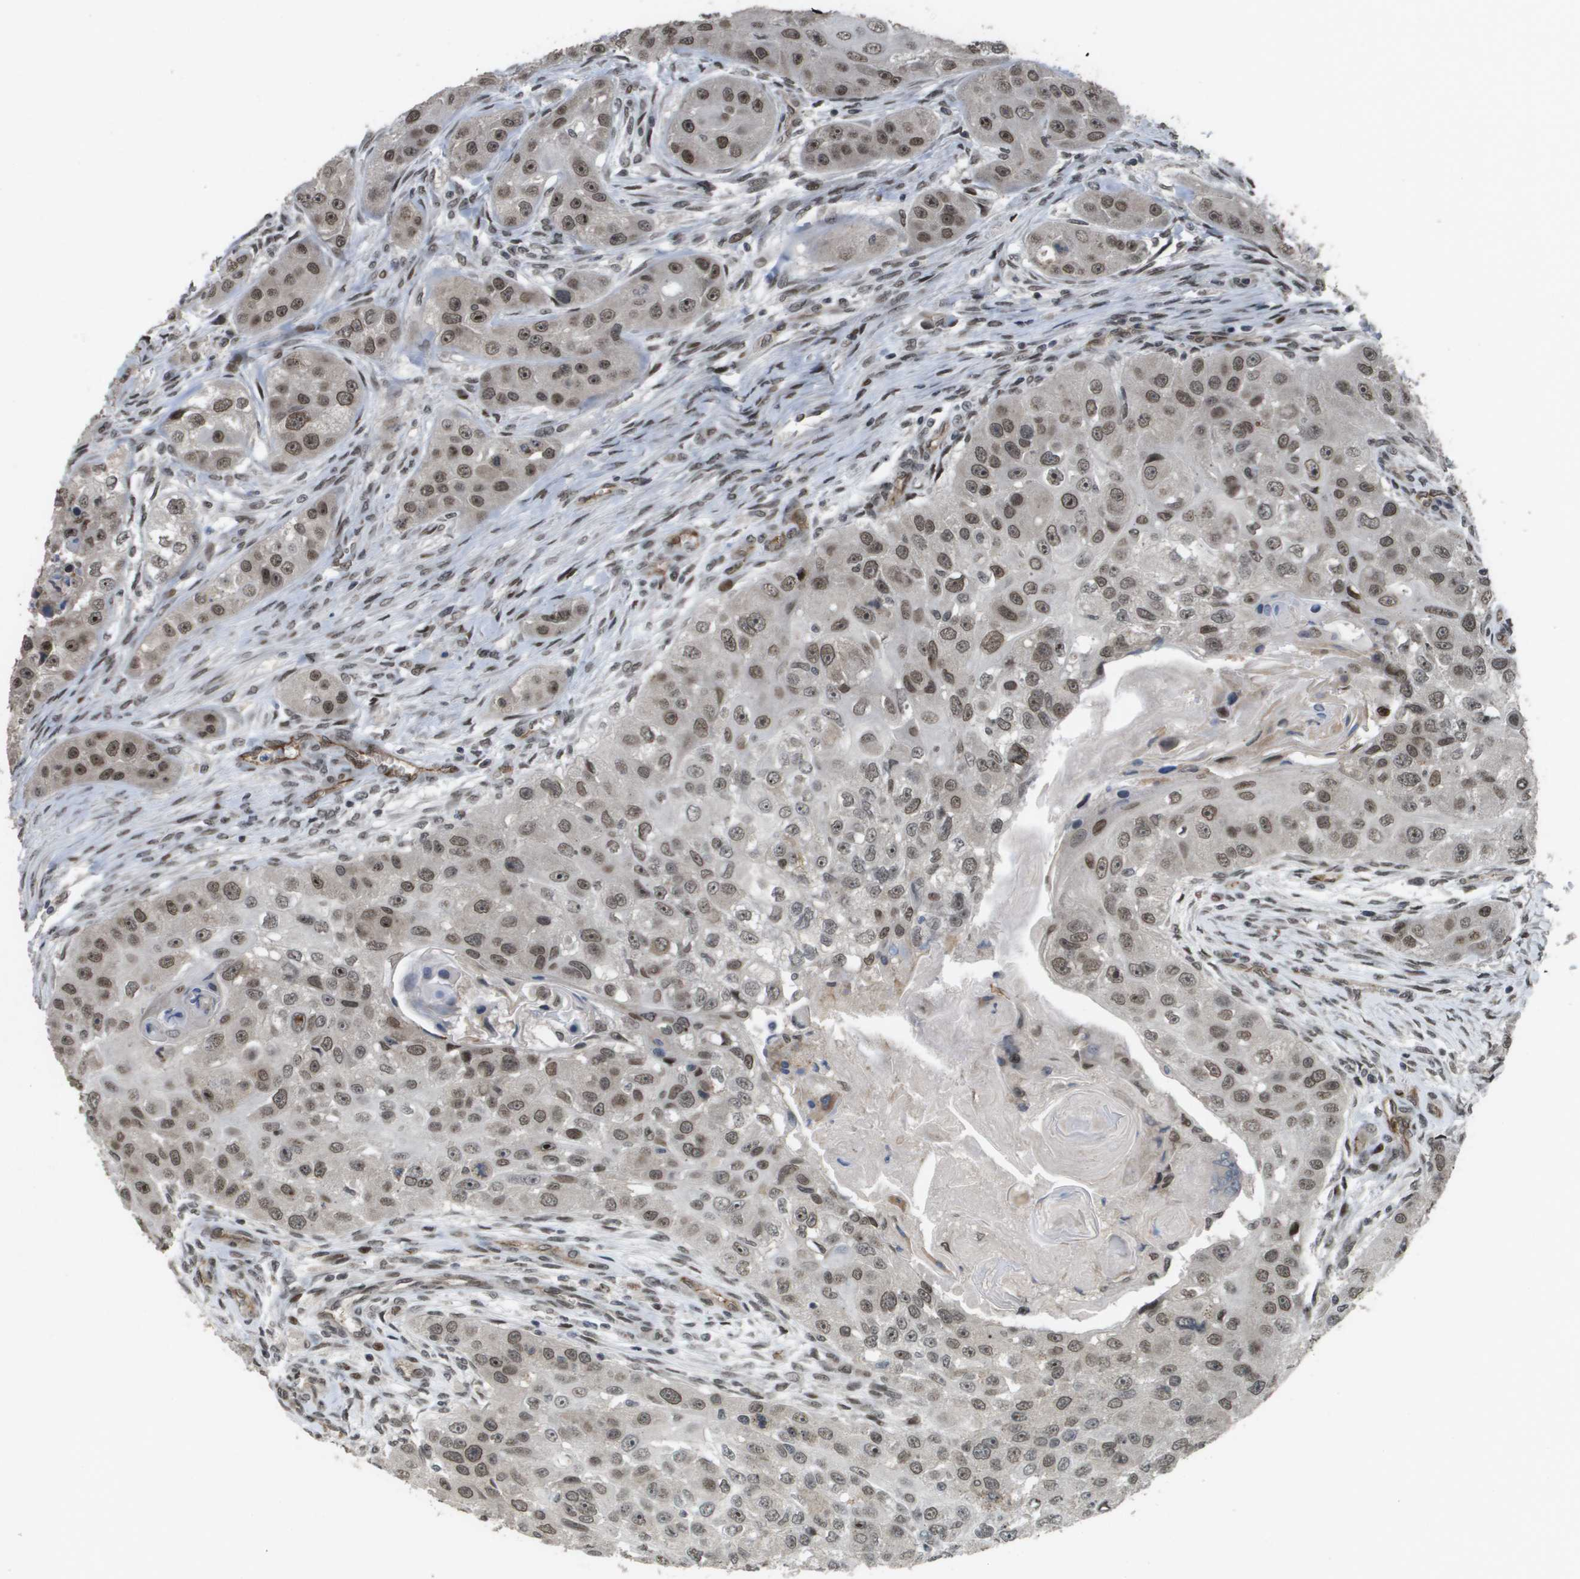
{"staining": {"intensity": "moderate", "quantity": ">75%", "location": "nuclear"}, "tissue": "head and neck cancer", "cell_type": "Tumor cells", "image_type": "cancer", "snomed": [{"axis": "morphology", "description": "Normal tissue, NOS"}, {"axis": "morphology", "description": "Squamous cell carcinoma, NOS"}, {"axis": "topography", "description": "Skeletal muscle"}, {"axis": "topography", "description": "Head-Neck"}], "caption": "About >75% of tumor cells in head and neck cancer (squamous cell carcinoma) demonstrate moderate nuclear protein positivity as visualized by brown immunohistochemical staining.", "gene": "KAT5", "patient": {"sex": "male", "age": 51}}